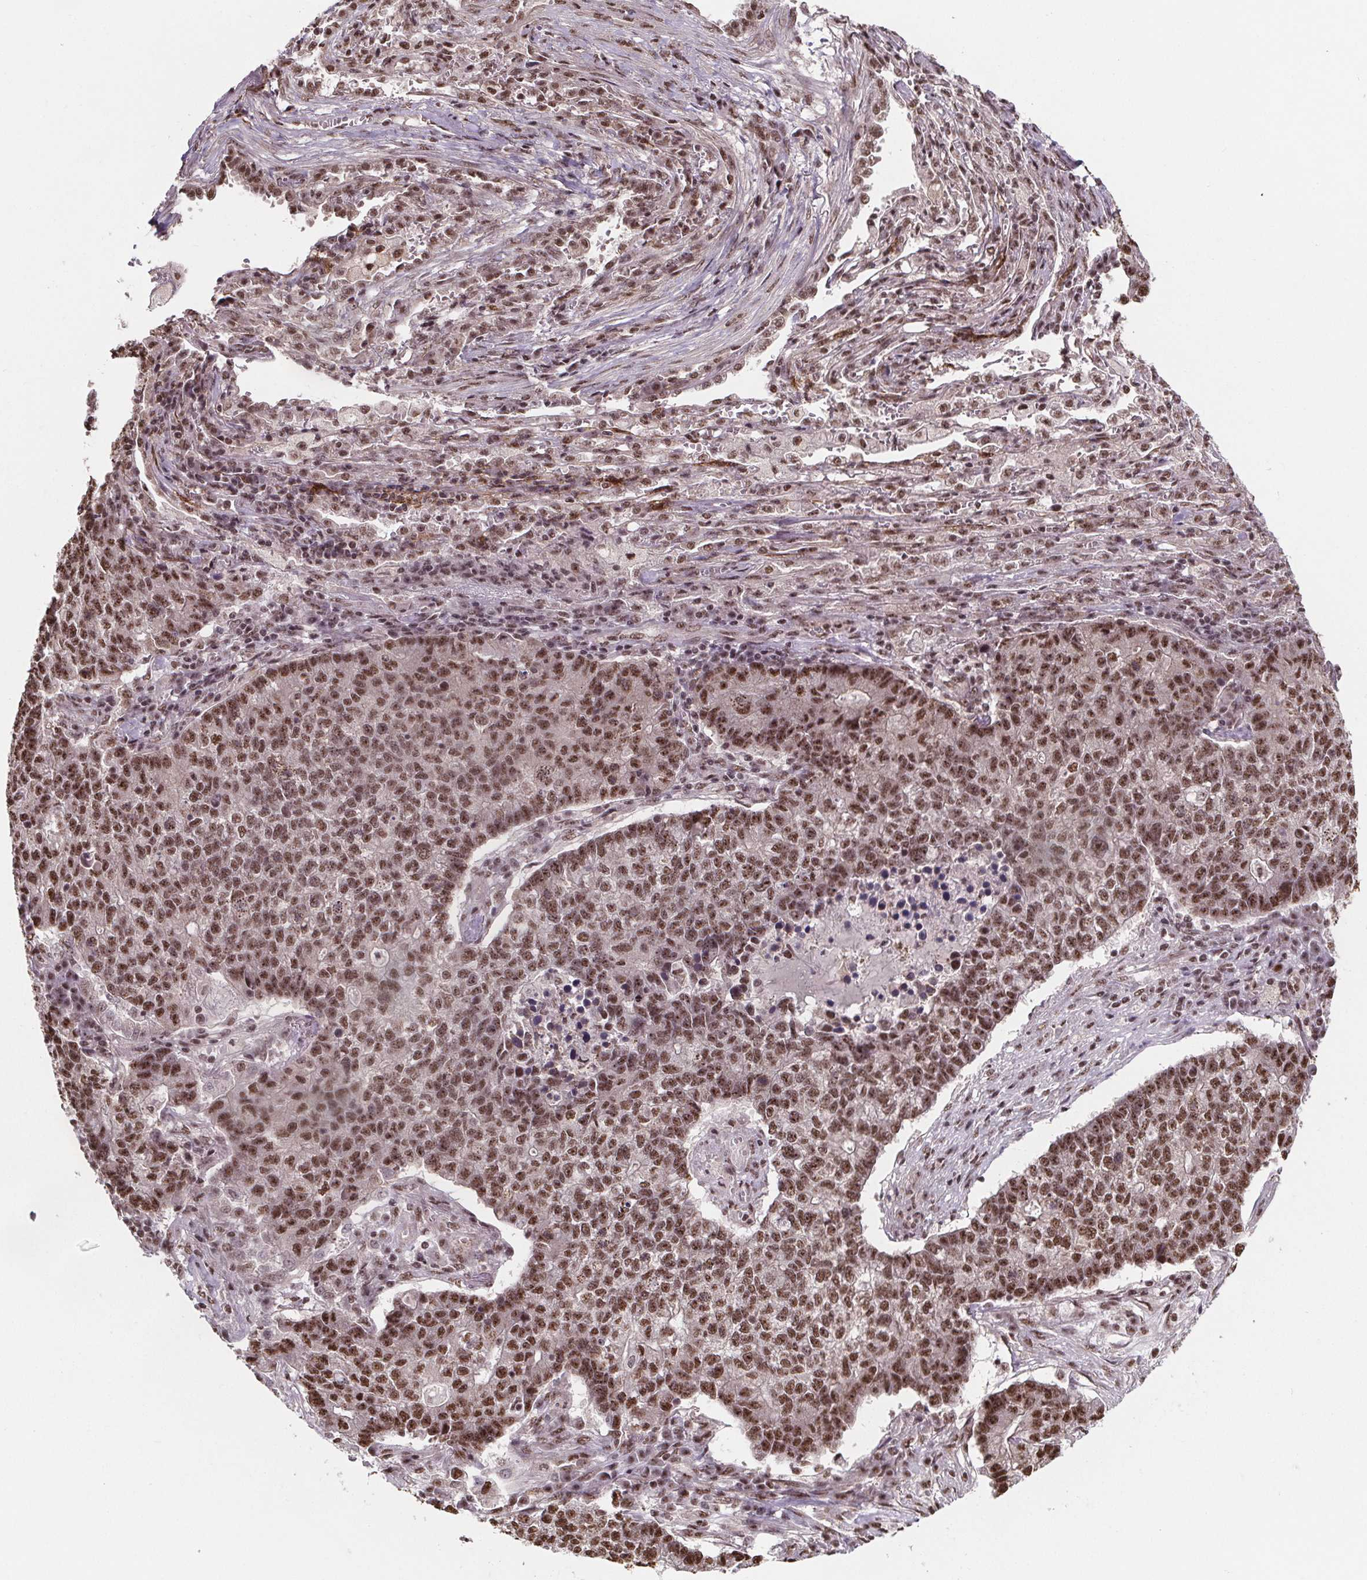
{"staining": {"intensity": "moderate", "quantity": ">75%", "location": "nuclear"}, "tissue": "lung cancer", "cell_type": "Tumor cells", "image_type": "cancer", "snomed": [{"axis": "morphology", "description": "Adenocarcinoma, NOS"}, {"axis": "topography", "description": "Lung"}], "caption": "Immunohistochemical staining of human lung cancer (adenocarcinoma) exhibits medium levels of moderate nuclear positivity in about >75% of tumor cells.", "gene": "JARID2", "patient": {"sex": "male", "age": 57}}